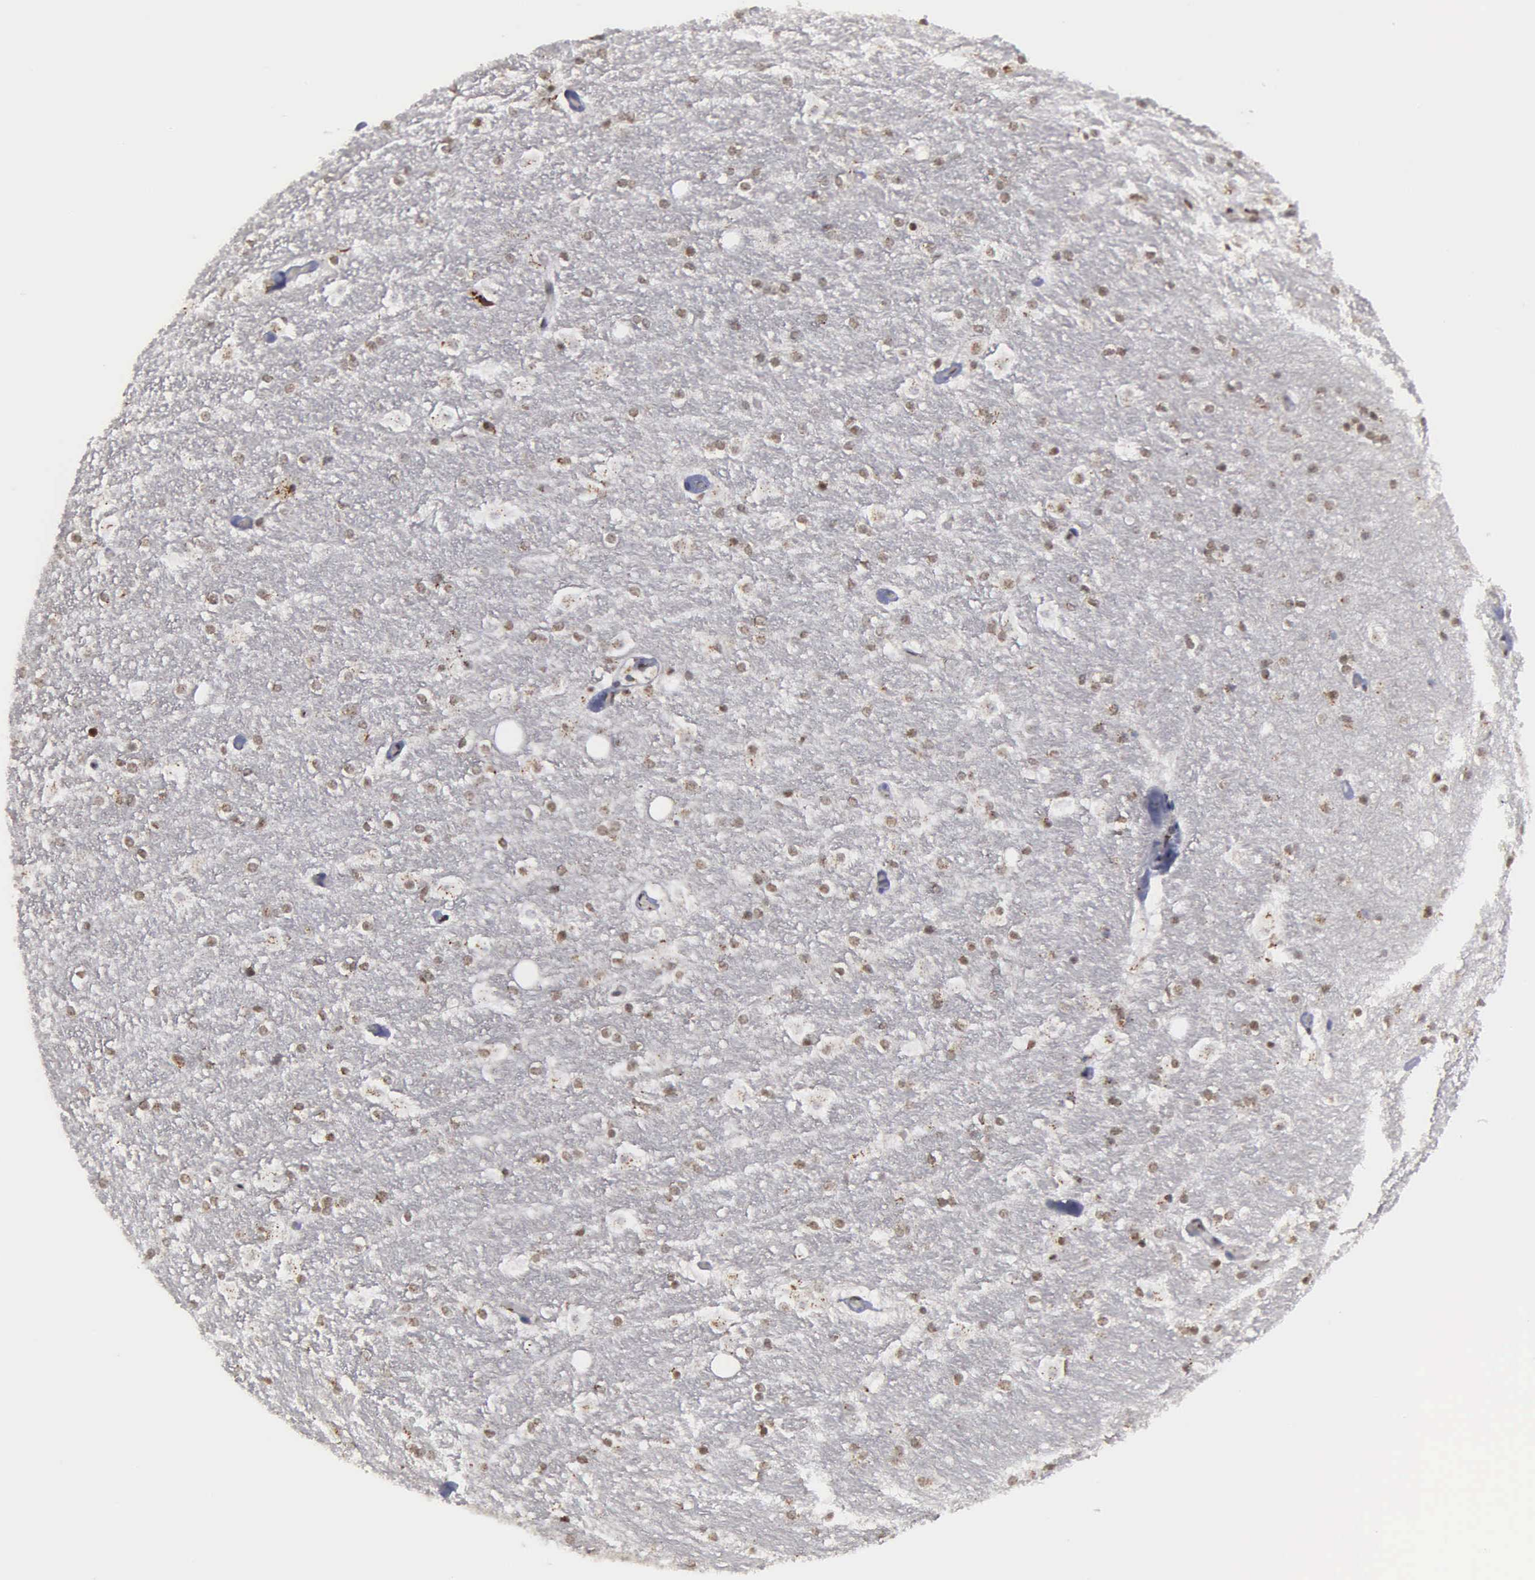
{"staining": {"intensity": "weak", "quantity": "<25%", "location": "nuclear"}, "tissue": "hippocampus", "cell_type": "Glial cells", "image_type": "normal", "snomed": [{"axis": "morphology", "description": "Normal tissue, NOS"}, {"axis": "topography", "description": "Hippocampus"}], "caption": "A photomicrograph of human hippocampus is negative for staining in glial cells. (DAB (3,3'-diaminobenzidine) immunohistochemistry (IHC), high magnification).", "gene": "GTF2A1", "patient": {"sex": "female", "age": 19}}